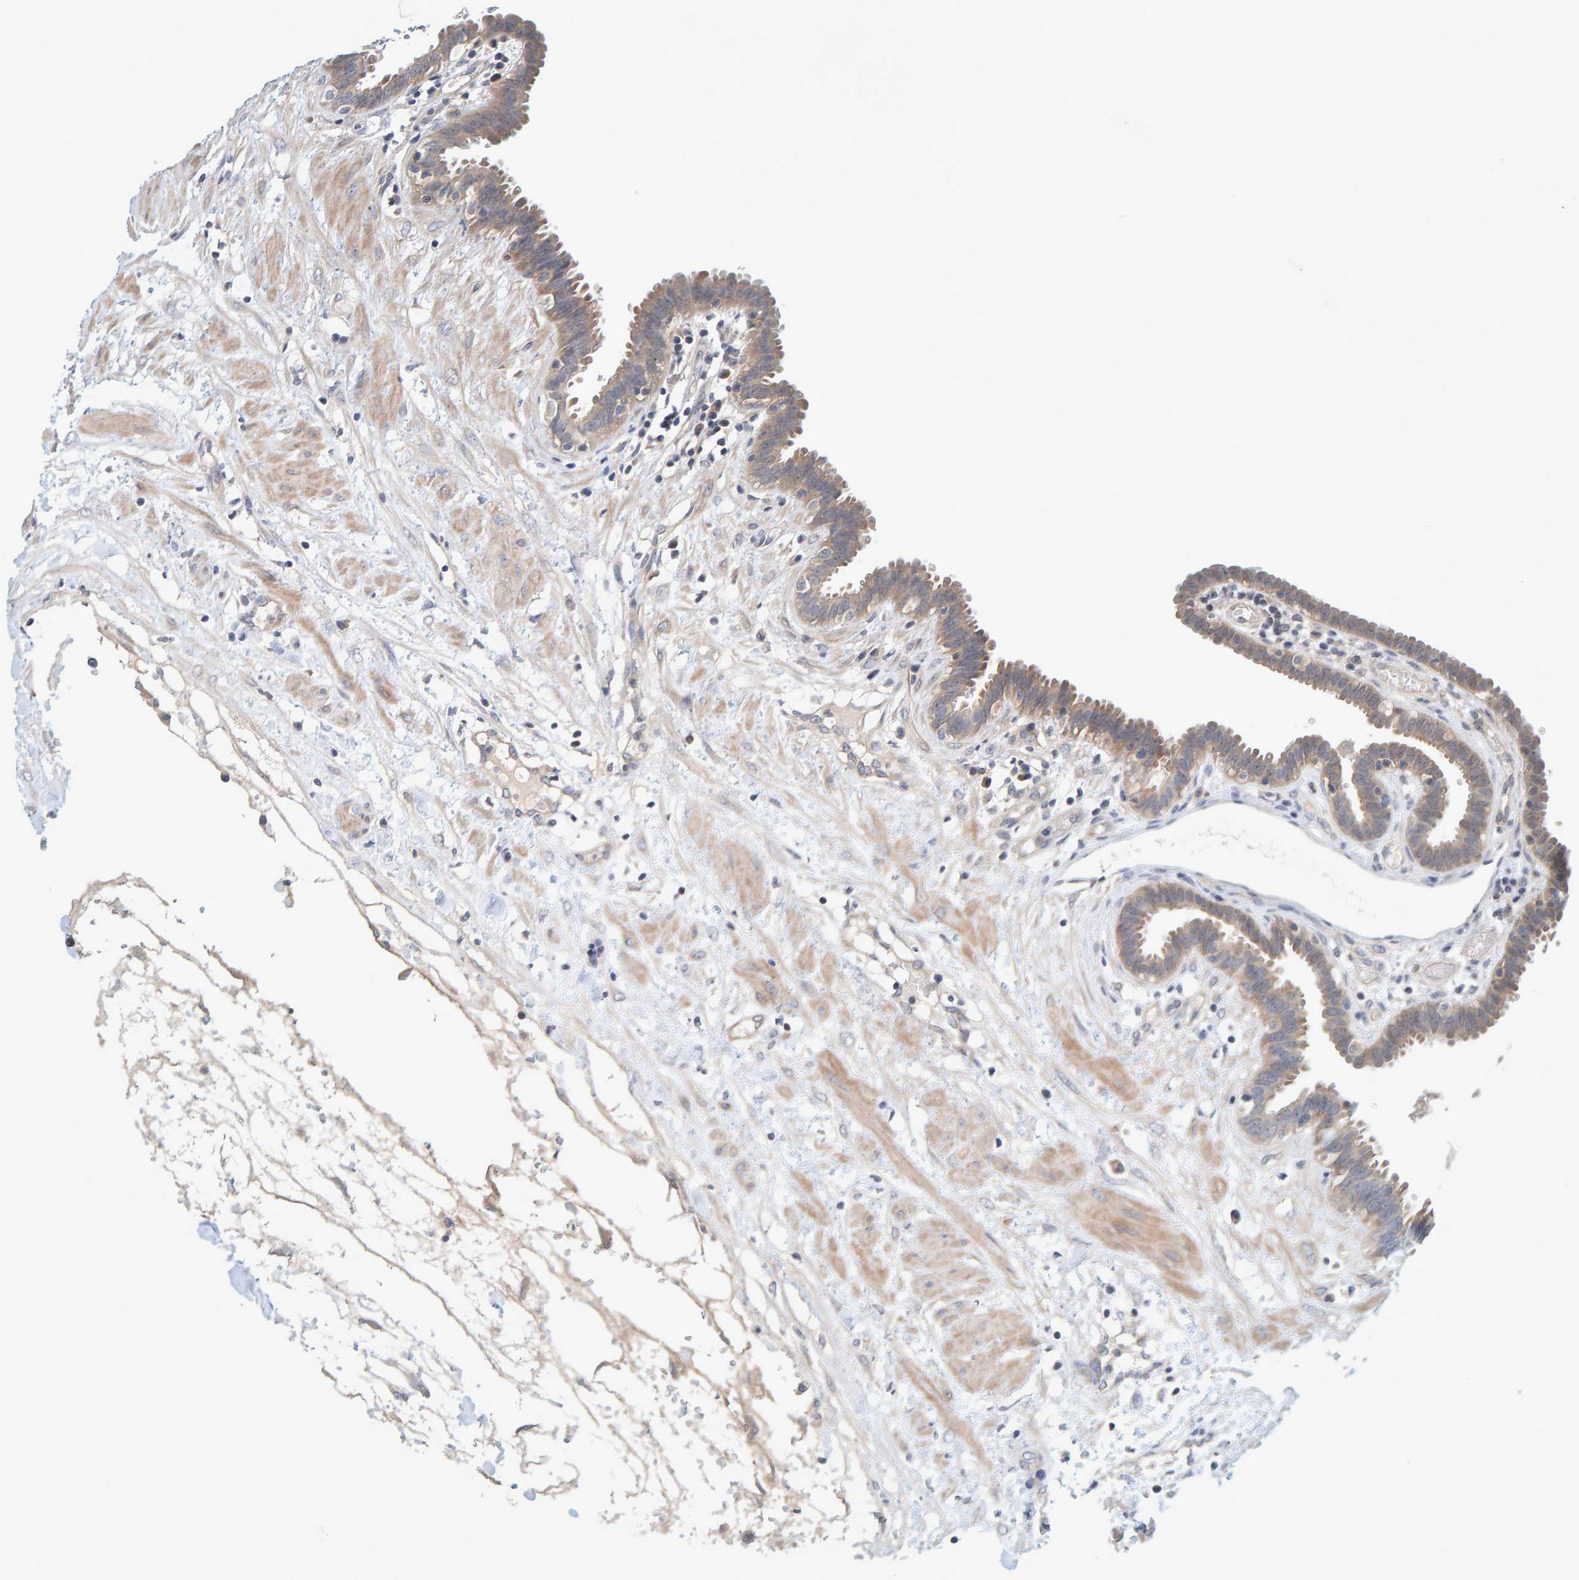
{"staining": {"intensity": "moderate", "quantity": ">75%", "location": "cytoplasmic/membranous"}, "tissue": "fallopian tube", "cell_type": "Glandular cells", "image_type": "normal", "snomed": [{"axis": "morphology", "description": "Normal tissue, NOS"}, {"axis": "topography", "description": "Fallopian tube"}, {"axis": "topography", "description": "Placenta"}], "caption": "Immunohistochemical staining of unremarkable fallopian tube displays medium levels of moderate cytoplasmic/membranous staining in approximately >75% of glandular cells.", "gene": "TATDN1", "patient": {"sex": "female", "age": 32}}